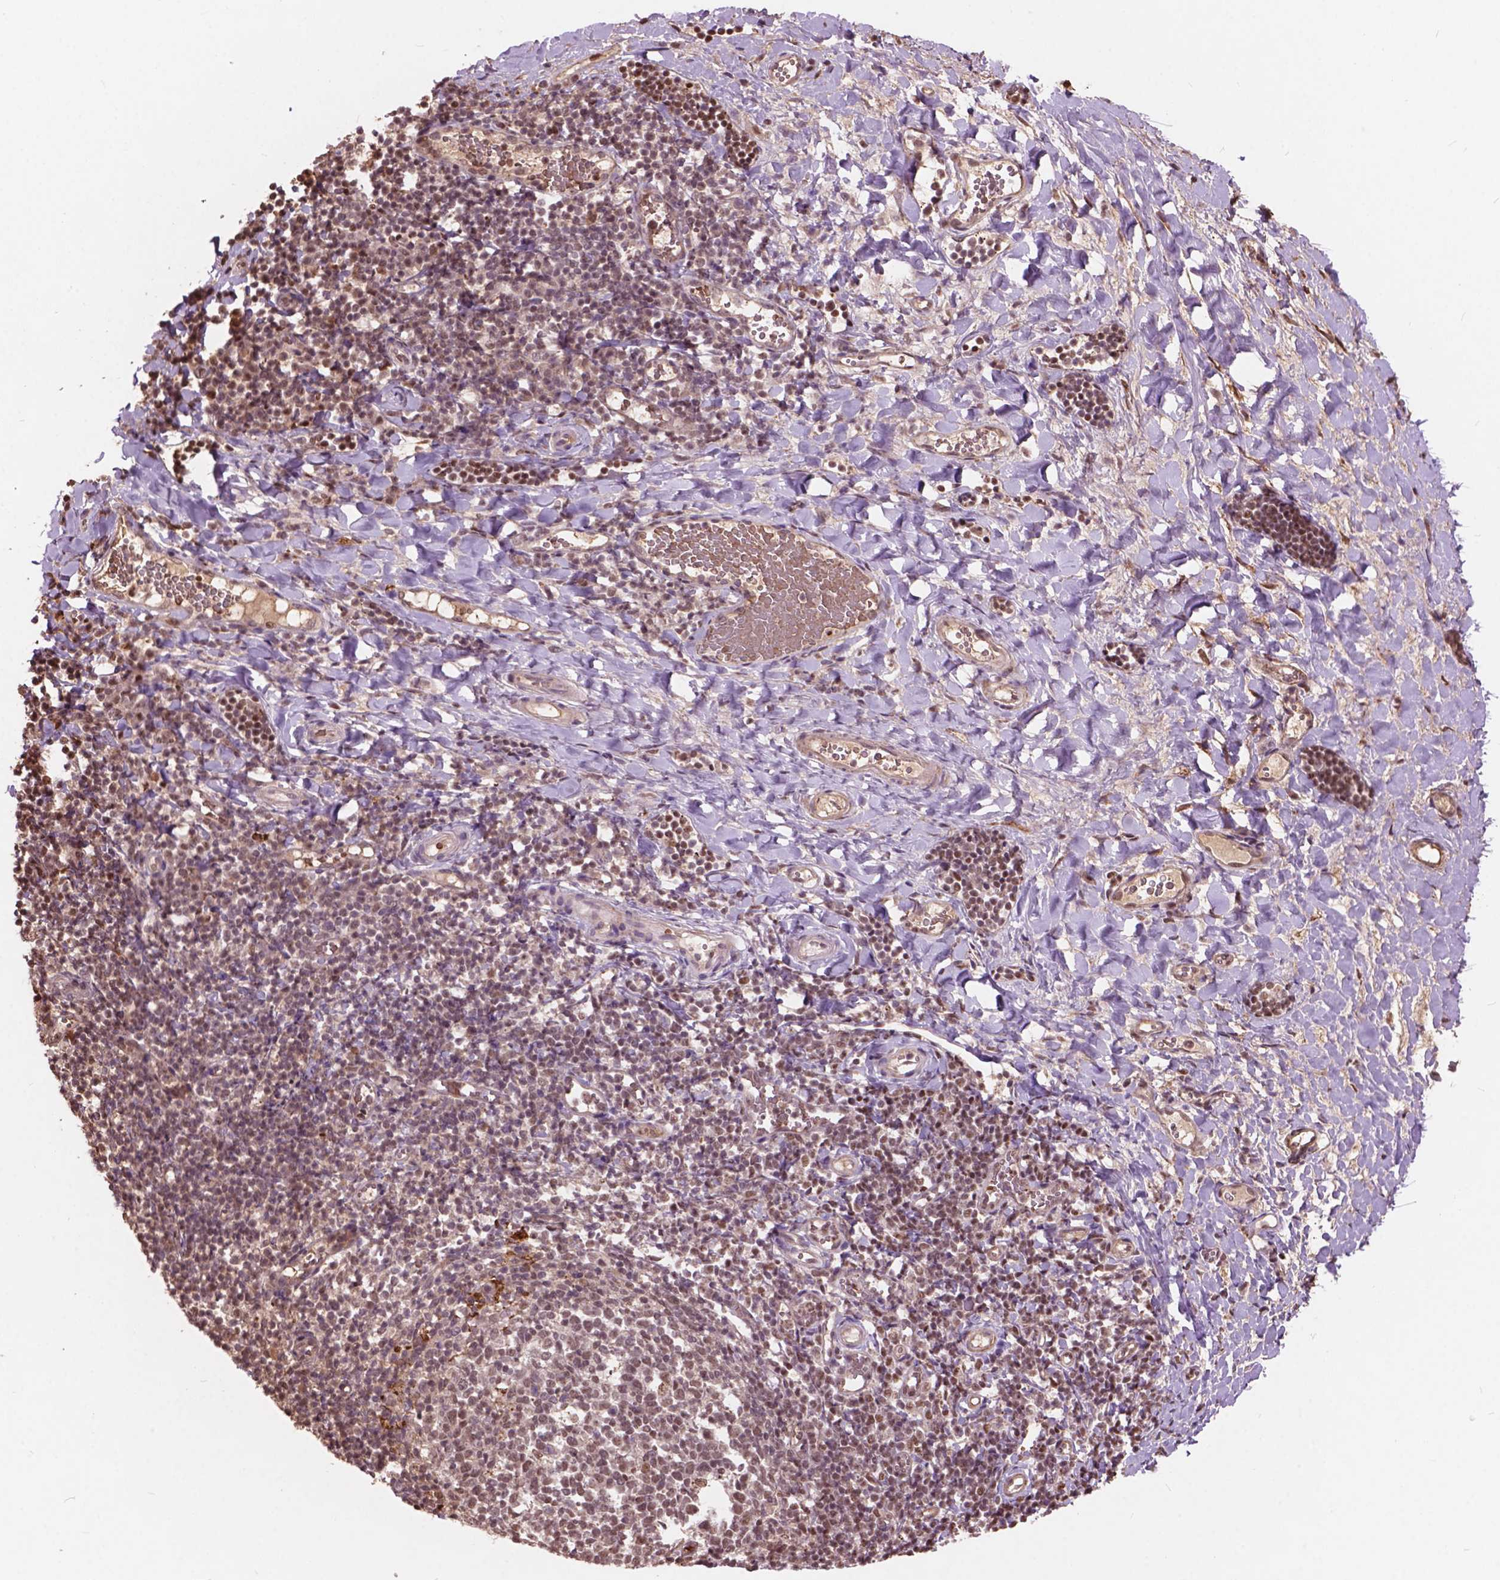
{"staining": {"intensity": "moderate", "quantity": ">75%", "location": "nuclear"}, "tissue": "tonsil", "cell_type": "Germinal center cells", "image_type": "normal", "snomed": [{"axis": "morphology", "description": "Normal tissue, NOS"}, {"axis": "topography", "description": "Tonsil"}], "caption": "Approximately >75% of germinal center cells in benign tonsil exhibit moderate nuclear protein staining as visualized by brown immunohistochemical staining.", "gene": "ANP32A", "patient": {"sex": "female", "age": 10}}